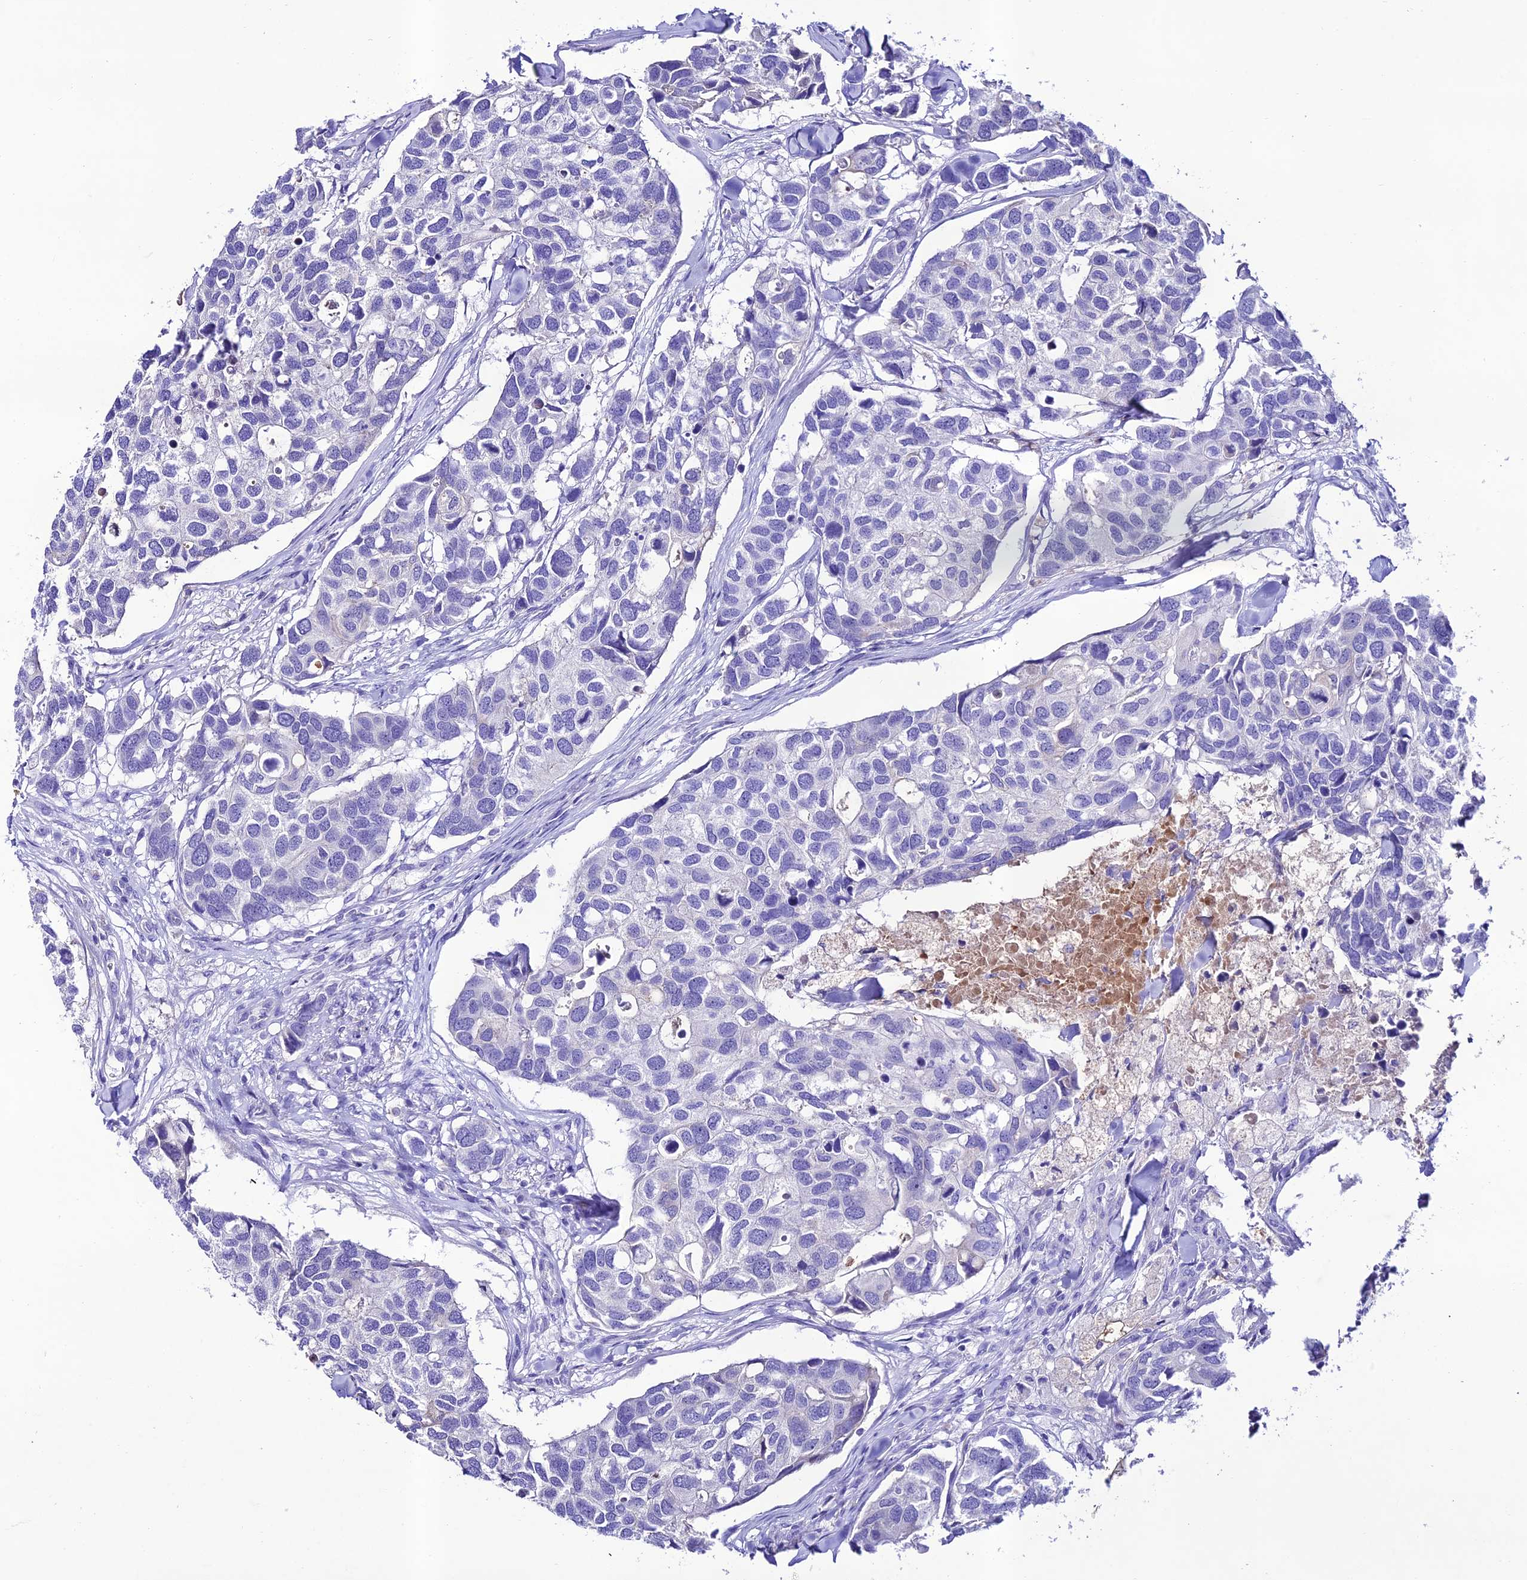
{"staining": {"intensity": "negative", "quantity": "none", "location": "none"}, "tissue": "breast cancer", "cell_type": "Tumor cells", "image_type": "cancer", "snomed": [{"axis": "morphology", "description": "Duct carcinoma"}, {"axis": "topography", "description": "Breast"}], "caption": "Tumor cells are negative for brown protein staining in breast cancer (intraductal carcinoma).", "gene": "NLRP6", "patient": {"sex": "female", "age": 83}}